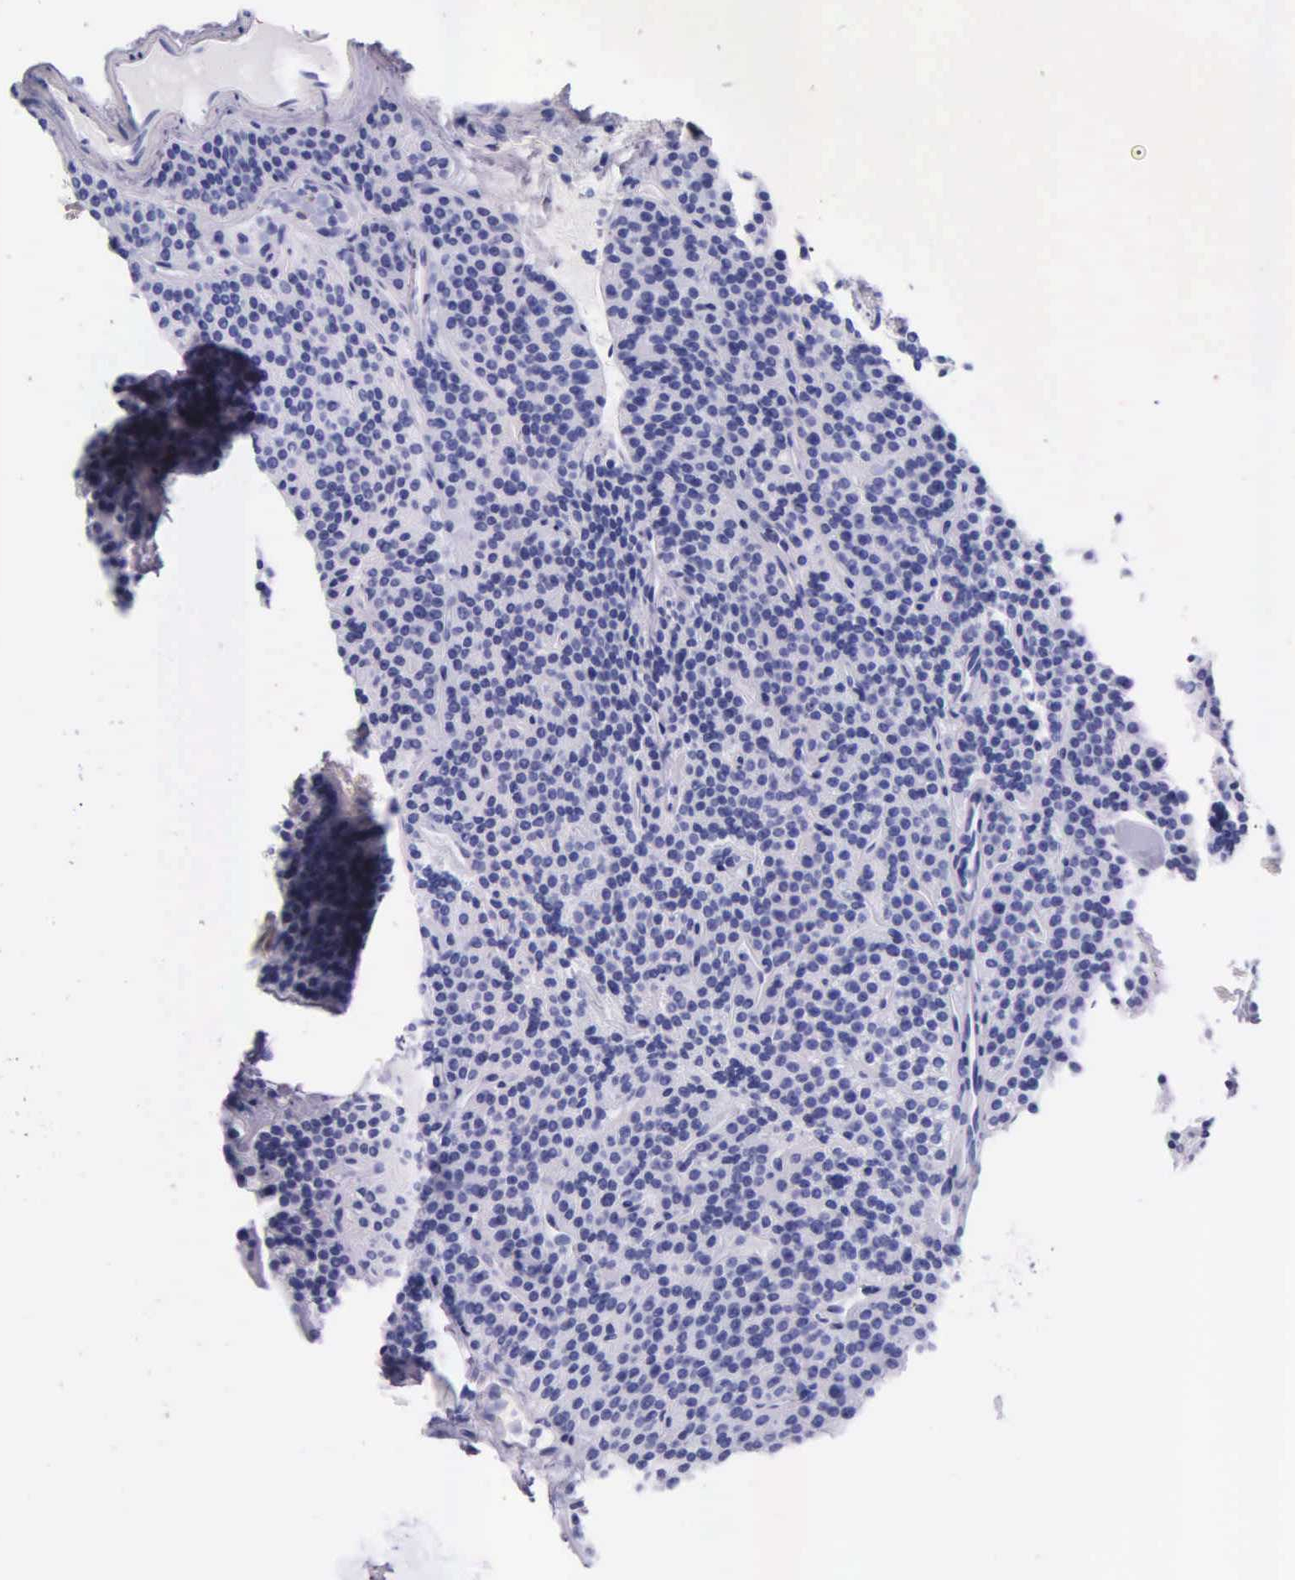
{"staining": {"intensity": "negative", "quantity": "none", "location": "none"}, "tissue": "parathyroid gland", "cell_type": "Glandular cells", "image_type": "normal", "snomed": [{"axis": "morphology", "description": "Normal tissue, NOS"}, {"axis": "topography", "description": "Parathyroid gland"}], "caption": "An immunohistochemistry histopathology image of unremarkable parathyroid gland is shown. There is no staining in glandular cells of parathyroid gland.", "gene": "KLK2", "patient": {"sex": "female", "age": 29}}